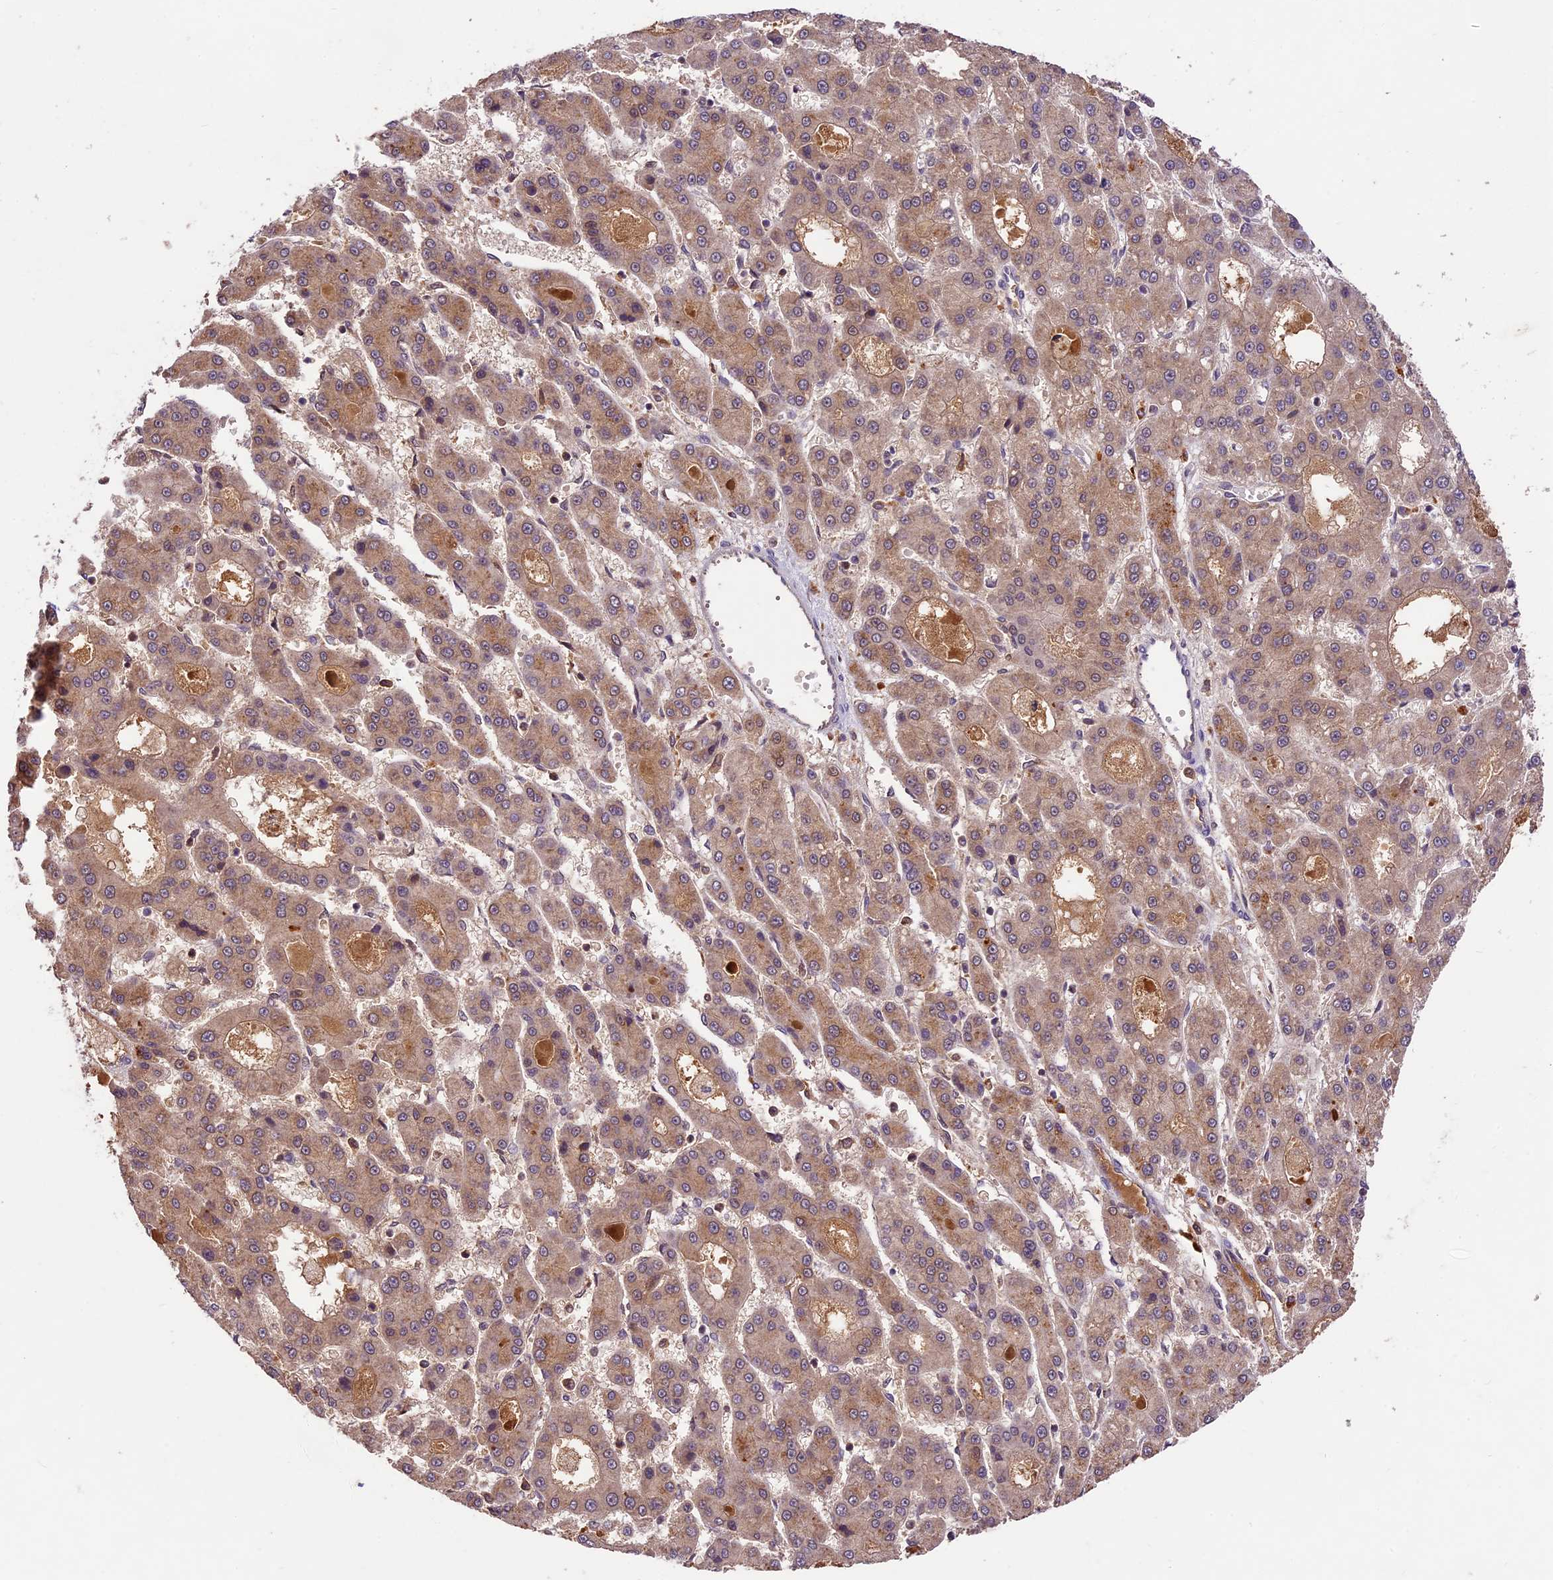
{"staining": {"intensity": "weak", "quantity": ">75%", "location": "cytoplasmic/membranous"}, "tissue": "liver cancer", "cell_type": "Tumor cells", "image_type": "cancer", "snomed": [{"axis": "morphology", "description": "Carcinoma, Hepatocellular, NOS"}, {"axis": "topography", "description": "Liver"}], "caption": "Protein staining displays weak cytoplasmic/membranous staining in approximately >75% of tumor cells in liver cancer (hepatocellular carcinoma). Ihc stains the protein in brown and the nuclei are stained blue.", "gene": "ATP10A", "patient": {"sex": "male", "age": 70}}